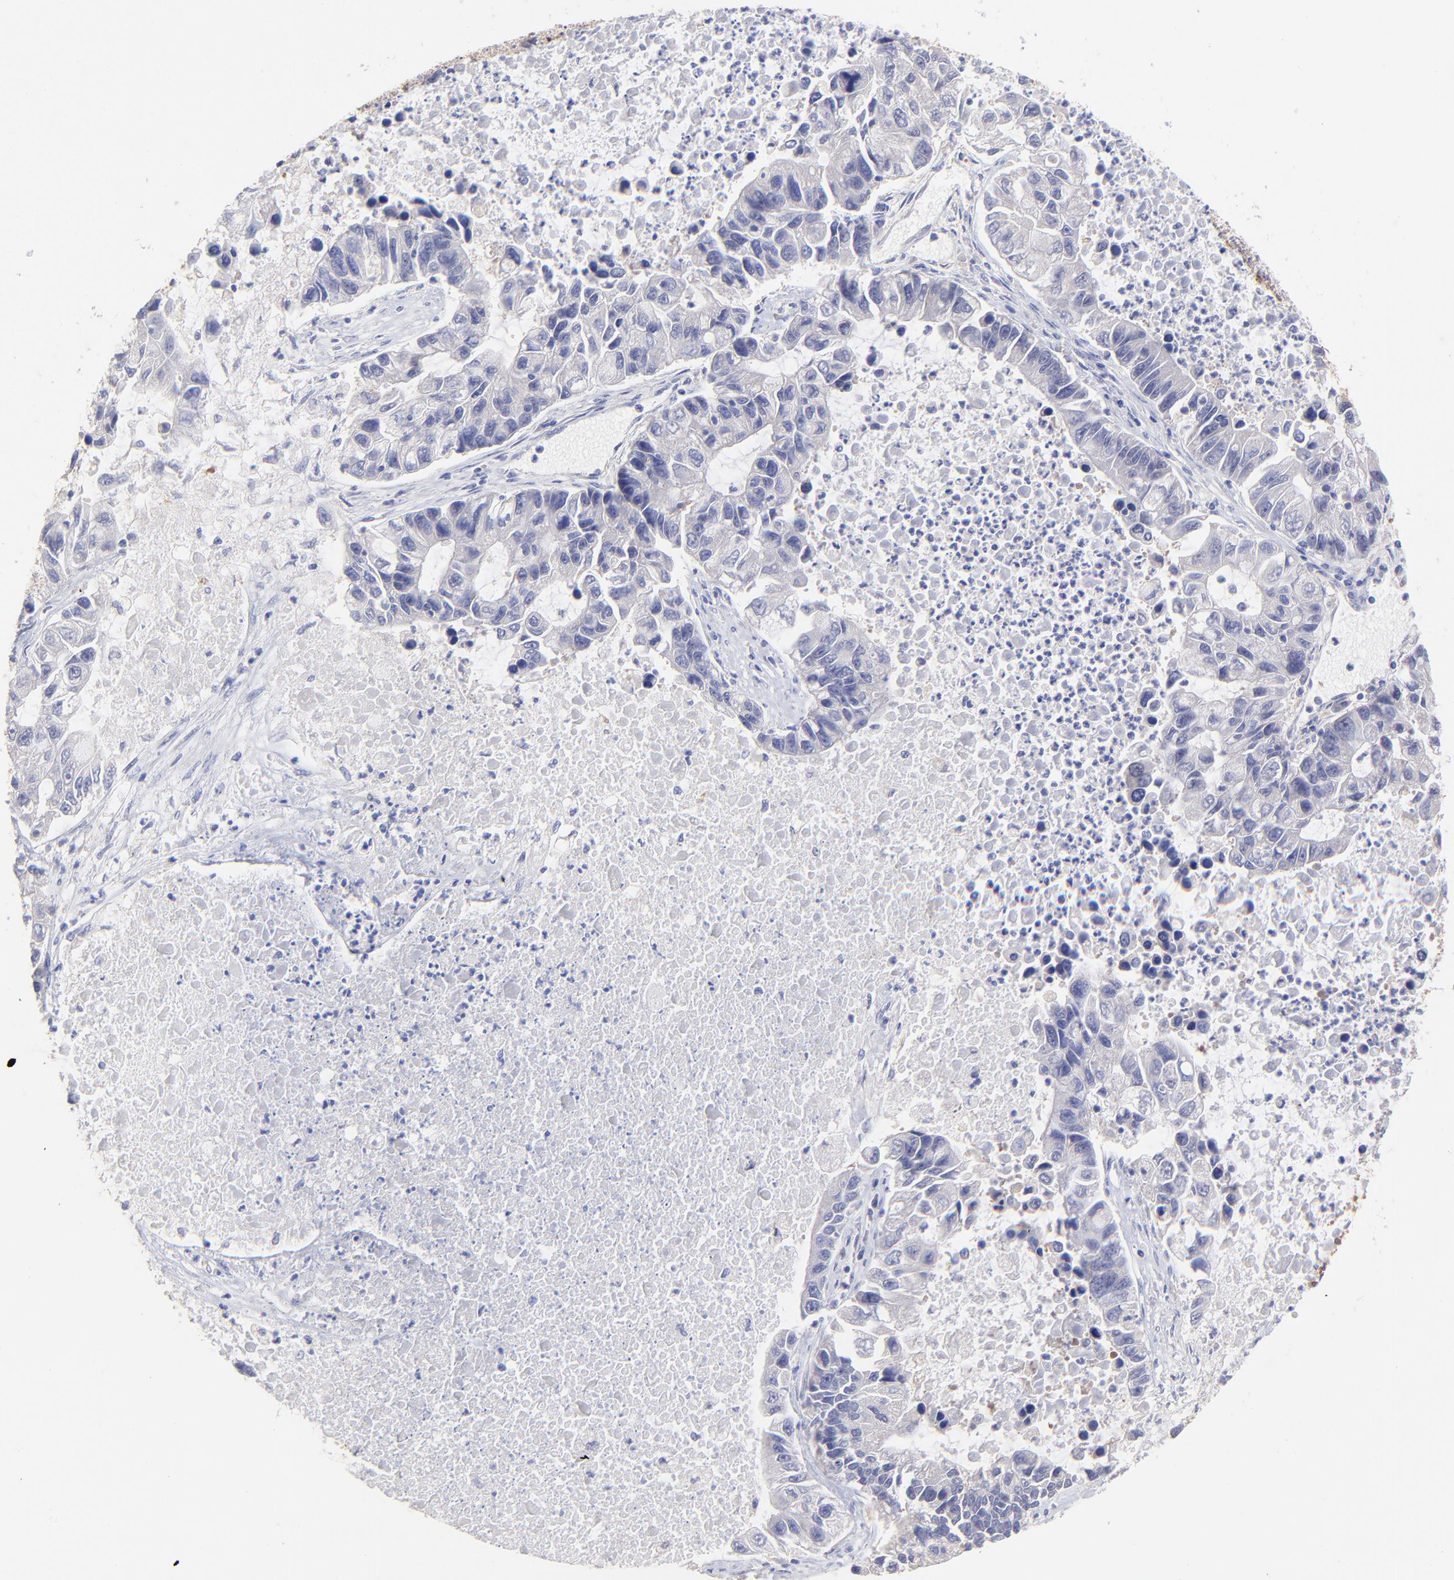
{"staining": {"intensity": "negative", "quantity": "none", "location": "none"}, "tissue": "lung cancer", "cell_type": "Tumor cells", "image_type": "cancer", "snomed": [{"axis": "morphology", "description": "Adenocarcinoma, NOS"}, {"axis": "topography", "description": "Lung"}], "caption": "Adenocarcinoma (lung) was stained to show a protein in brown. There is no significant expression in tumor cells. Nuclei are stained in blue.", "gene": "HYAL1", "patient": {"sex": "female", "age": 51}}